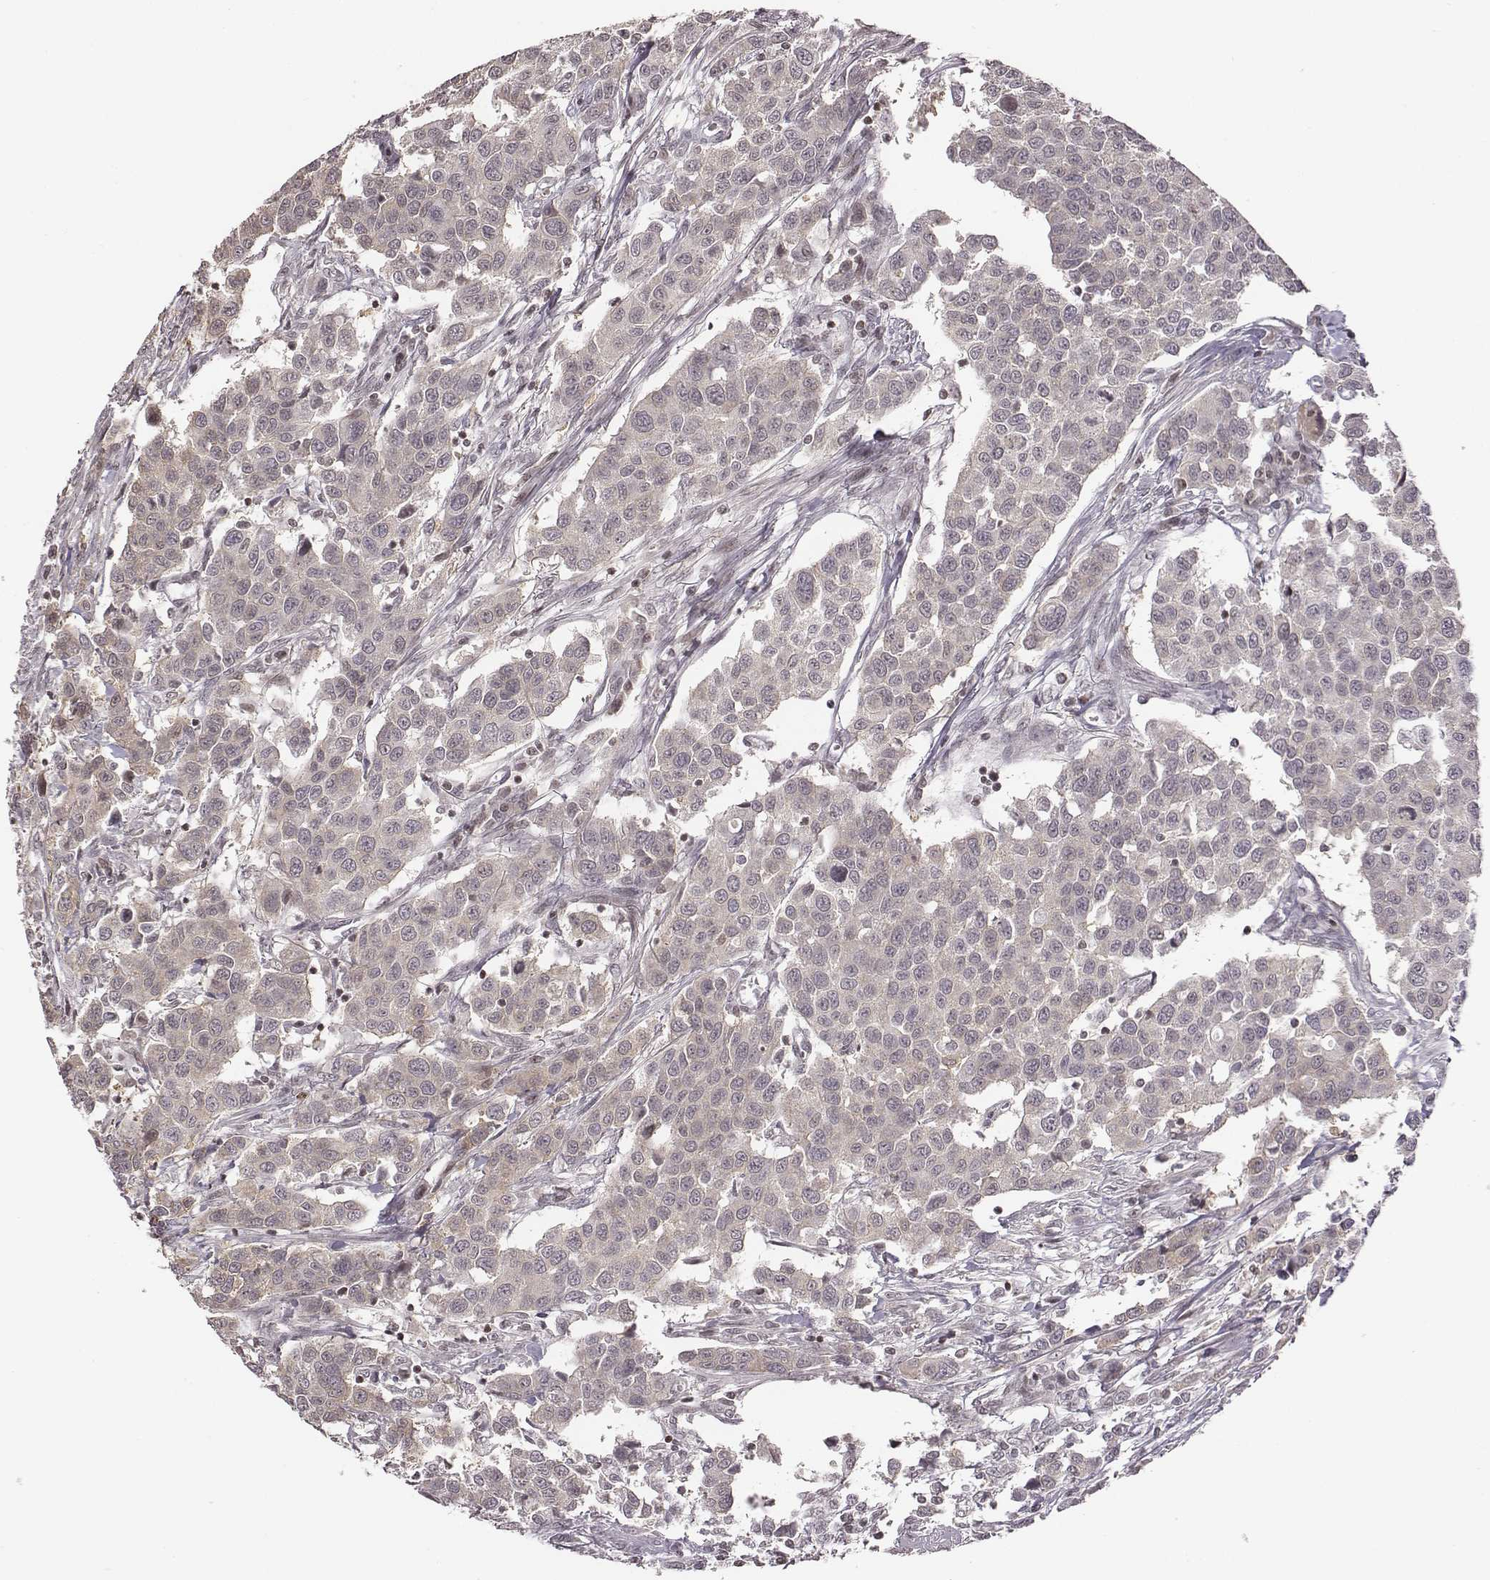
{"staining": {"intensity": "negative", "quantity": "none", "location": "none"}, "tissue": "urothelial cancer", "cell_type": "Tumor cells", "image_type": "cancer", "snomed": [{"axis": "morphology", "description": "Urothelial carcinoma, High grade"}, {"axis": "topography", "description": "Urinary bladder"}], "caption": "Tumor cells show no significant staining in high-grade urothelial carcinoma. (Stains: DAB (3,3'-diaminobenzidine) immunohistochemistry (IHC) with hematoxylin counter stain, Microscopy: brightfield microscopy at high magnification).", "gene": "GRM4", "patient": {"sex": "female", "age": 58}}